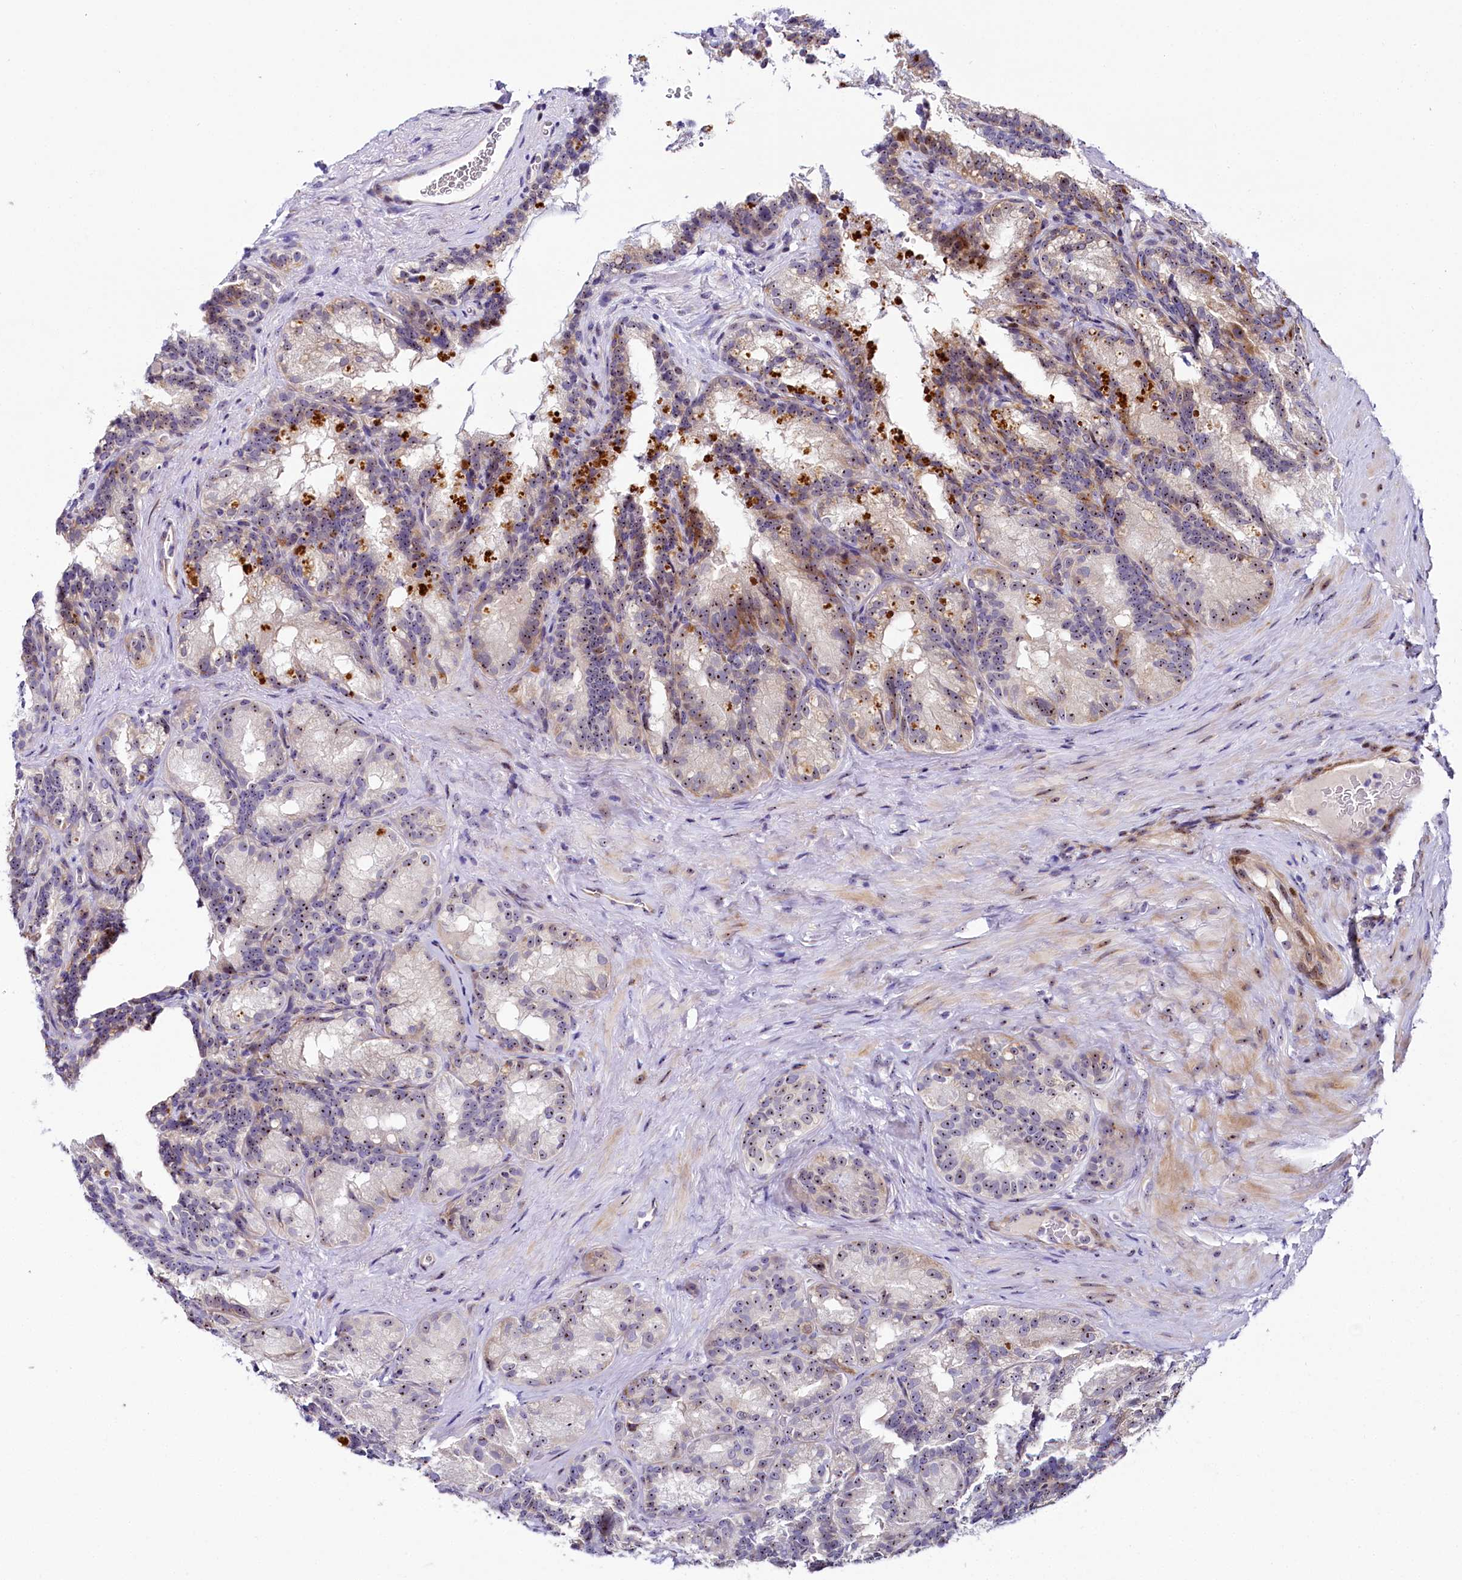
{"staining": {"intensity": "weak", "quantity": "25%-75%", "location": "cytoplasmic/membranous,nuclear"}, "tissue": "seminal vesicle", "cell_type": "Glandular cells", "image_type": "normal", "snomed": [{"axis": "morphology", "description": "Normal tissue, NOS"}, {"axis": "topography", "description": "Seminal veicle"}], "caption": "A high-resolution micrograph shows immunohistochemistry staining of benign seminal vesicle, which displays weak cytoplasmic/membranous,nuclear staining in about 25%-75% of glandular cells. (Brightfield microscopy of DAB IHC at high magnification).", "gene": "TCOF1", "patient": {"sex": "male", "age": 60}}